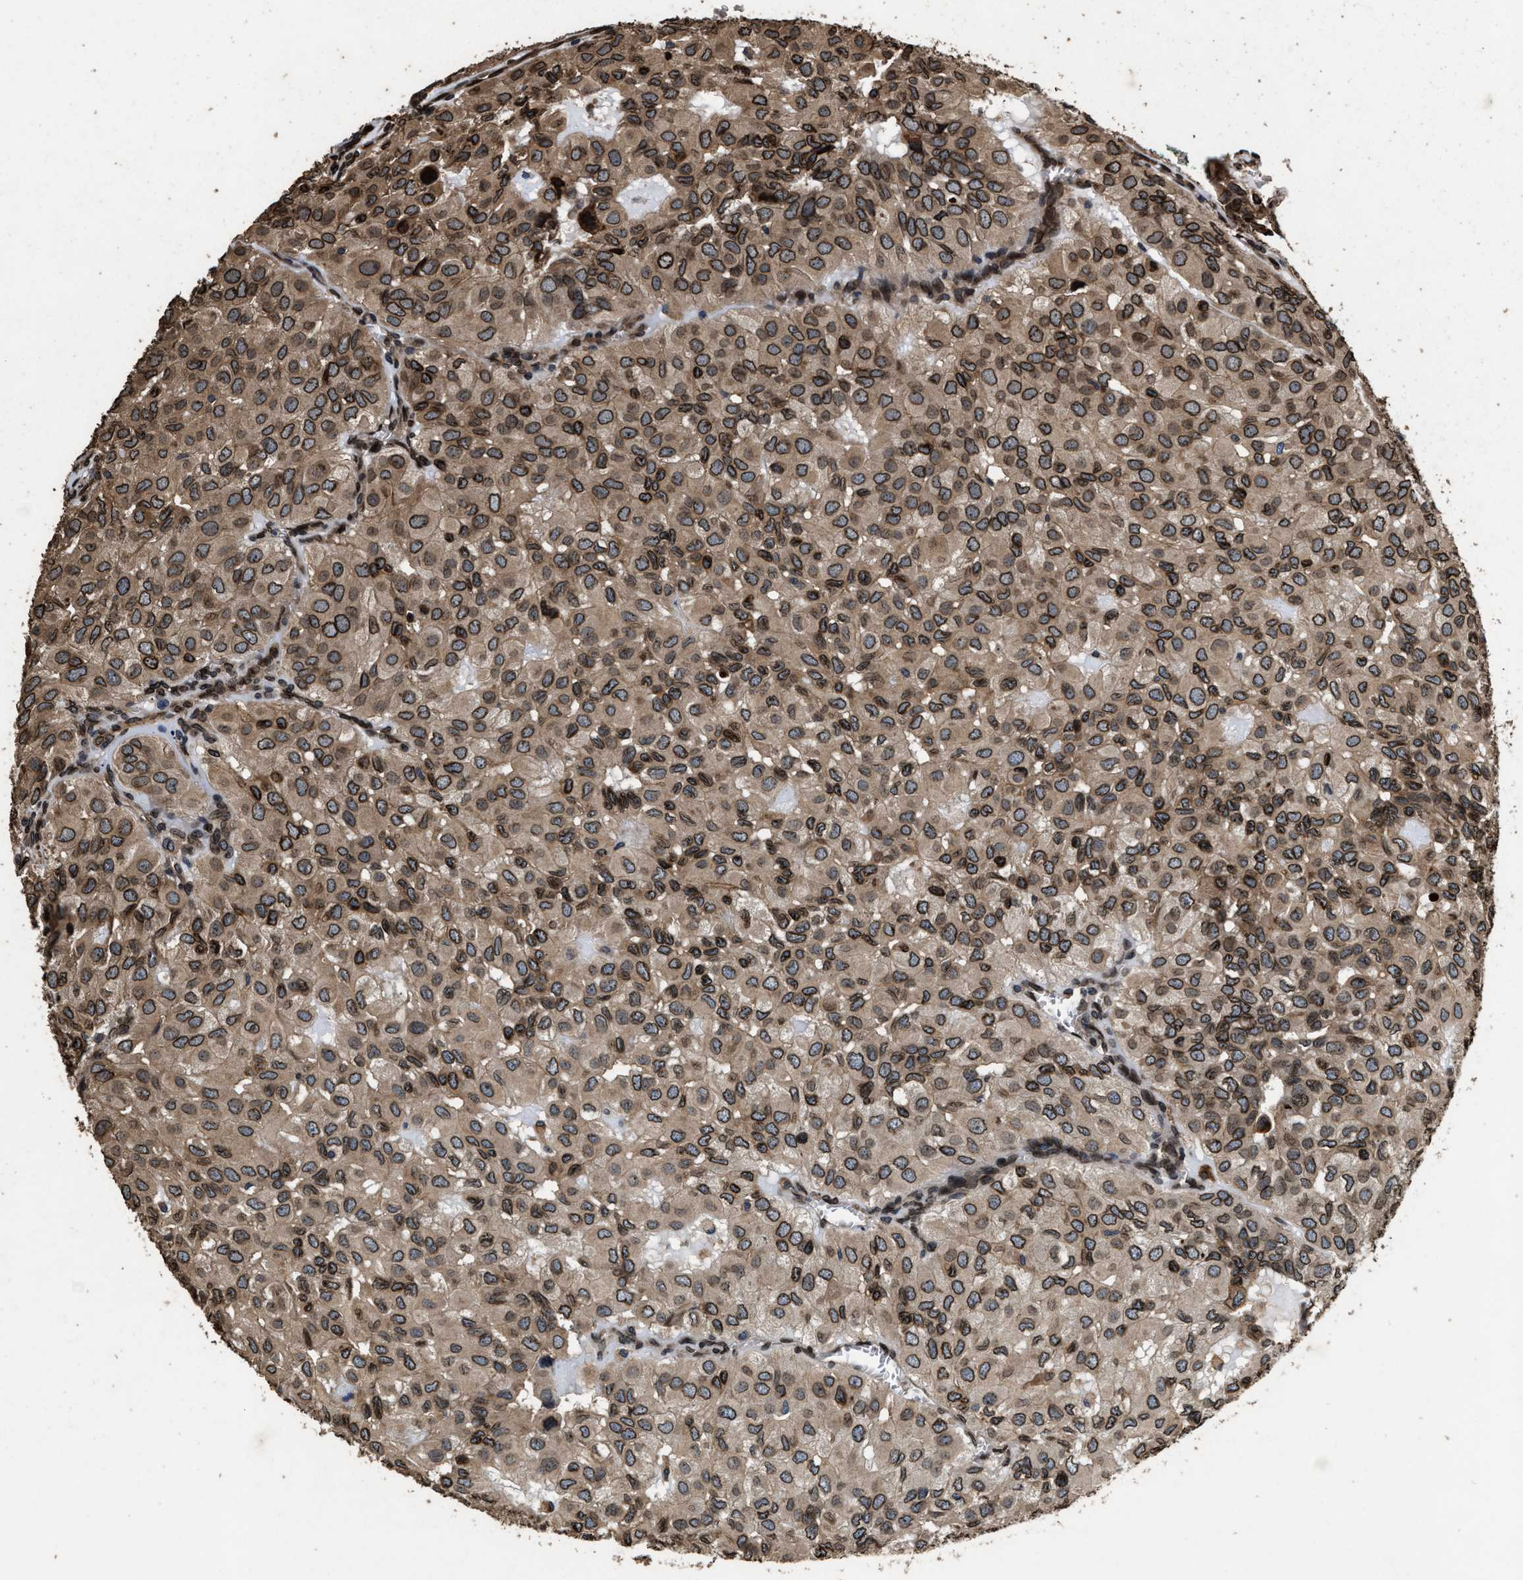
{"staining": {"intensity": "moderate", "quantity": ">75%", "location": "cytoplasmic/membranous,nuclear"}, "tissue": "head and neck cancer", "cell_type": "Tumor cells", "image_type": "cancer", "snomed": [{"axis": "morphology", "description": "Adenocarcinoma, NOS"}, {"axis": "topography", "description": "Salivary gland, NOS"}, {"axis": "topography", "description": "Head-Neck"}], "caption": "Protein analysis of head and neck cancer tissue demonstrates moderate cytoplasmic/membranous and nuclear expression in approximately >75% of tumor cells.", "gene": "ACCS", "patient": {"sex": "female", "age": 76}}